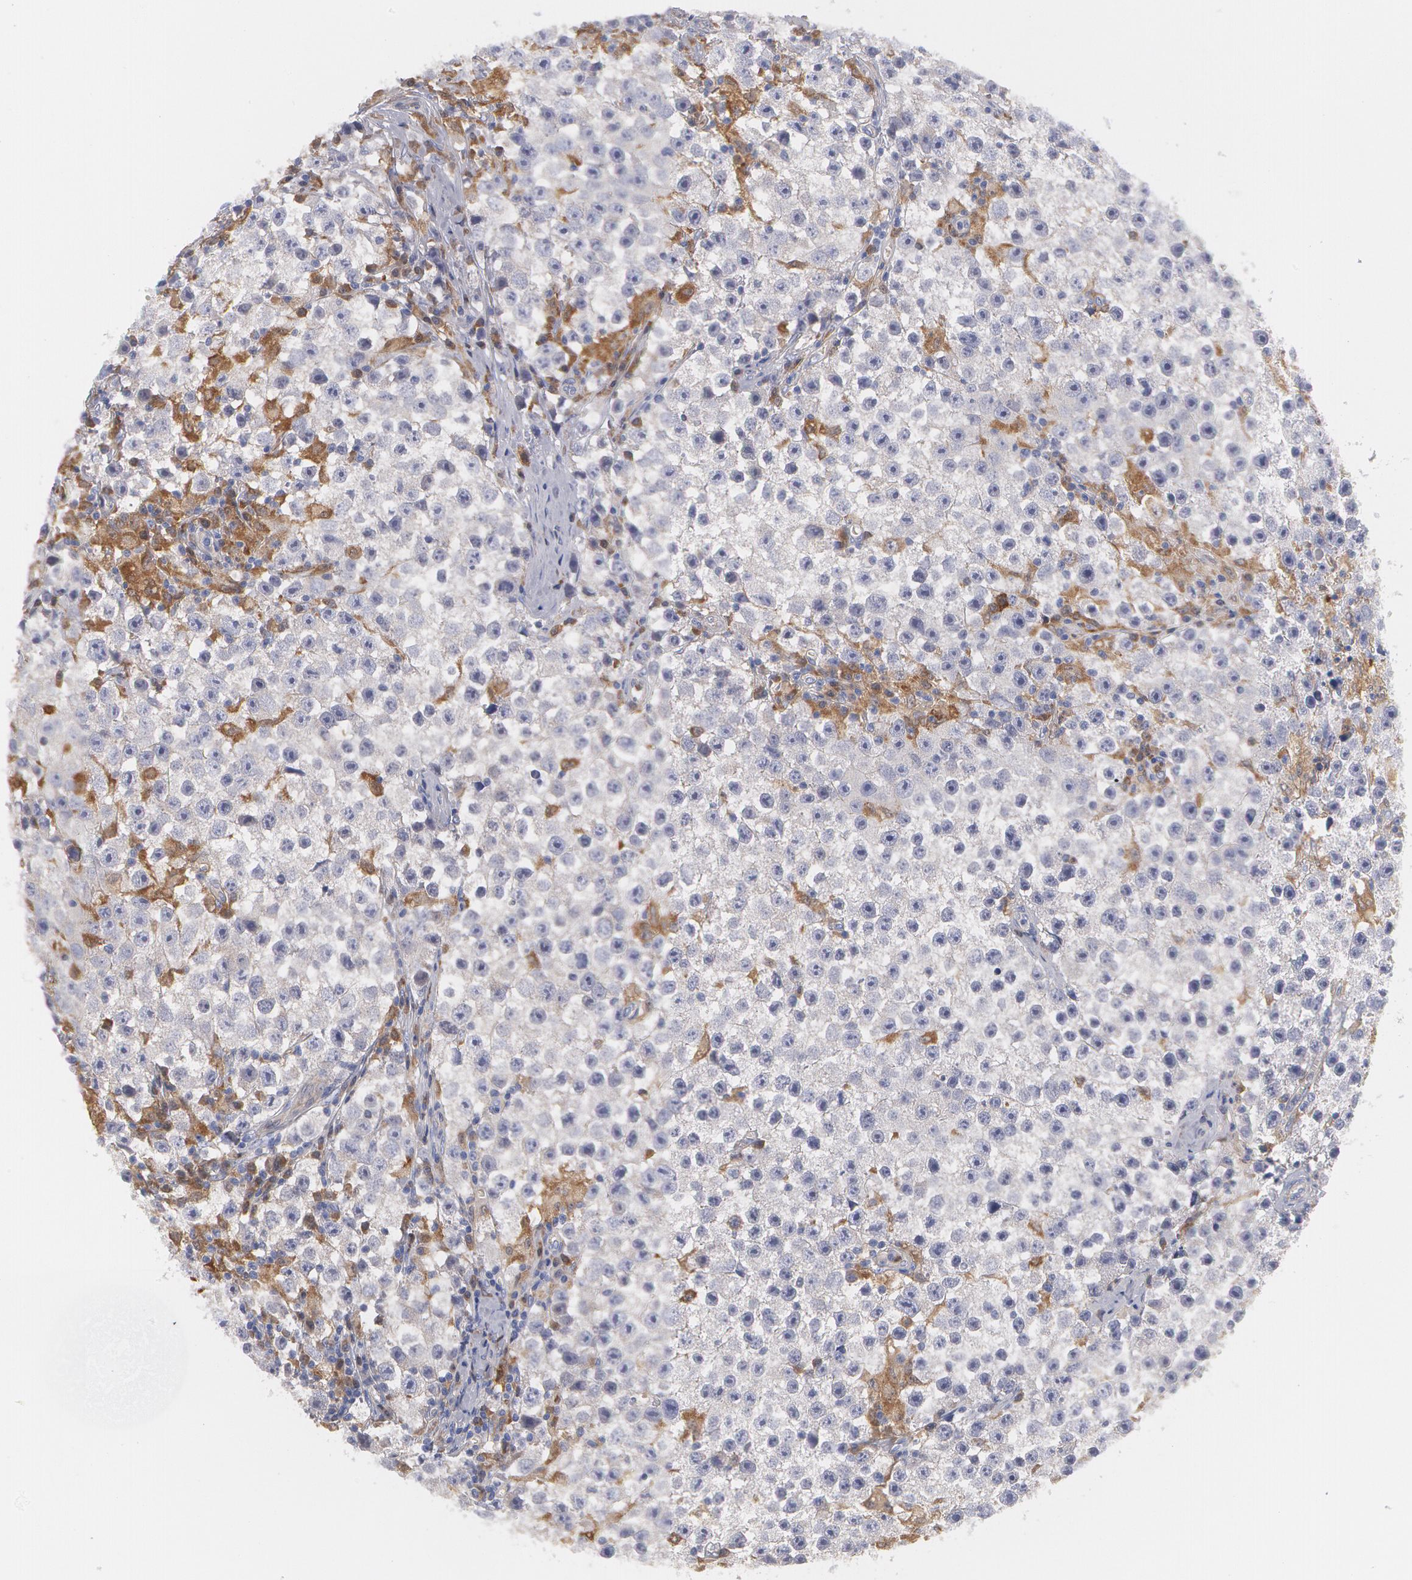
{"staining": {"intensity": "moderate", "quantity": "<25%", "location": "cytoplasmic/membranous"}, "tissue": "testis cancer", "cell_type": "Tumor cells", "image_type": "cancer", "snomed": [{"axis": "morphology", "description": "Seminoma, NOS"}, {"axis": "topography", "description": "Testis"}], "caption": "Brown immunohistochemical staining in human testis seminoma exhibits moderate cytoplasmic/membranous staining in about <25% of tumor cells.", "gene": "SYK", "patient": {"sex": "male", "age": 35}}